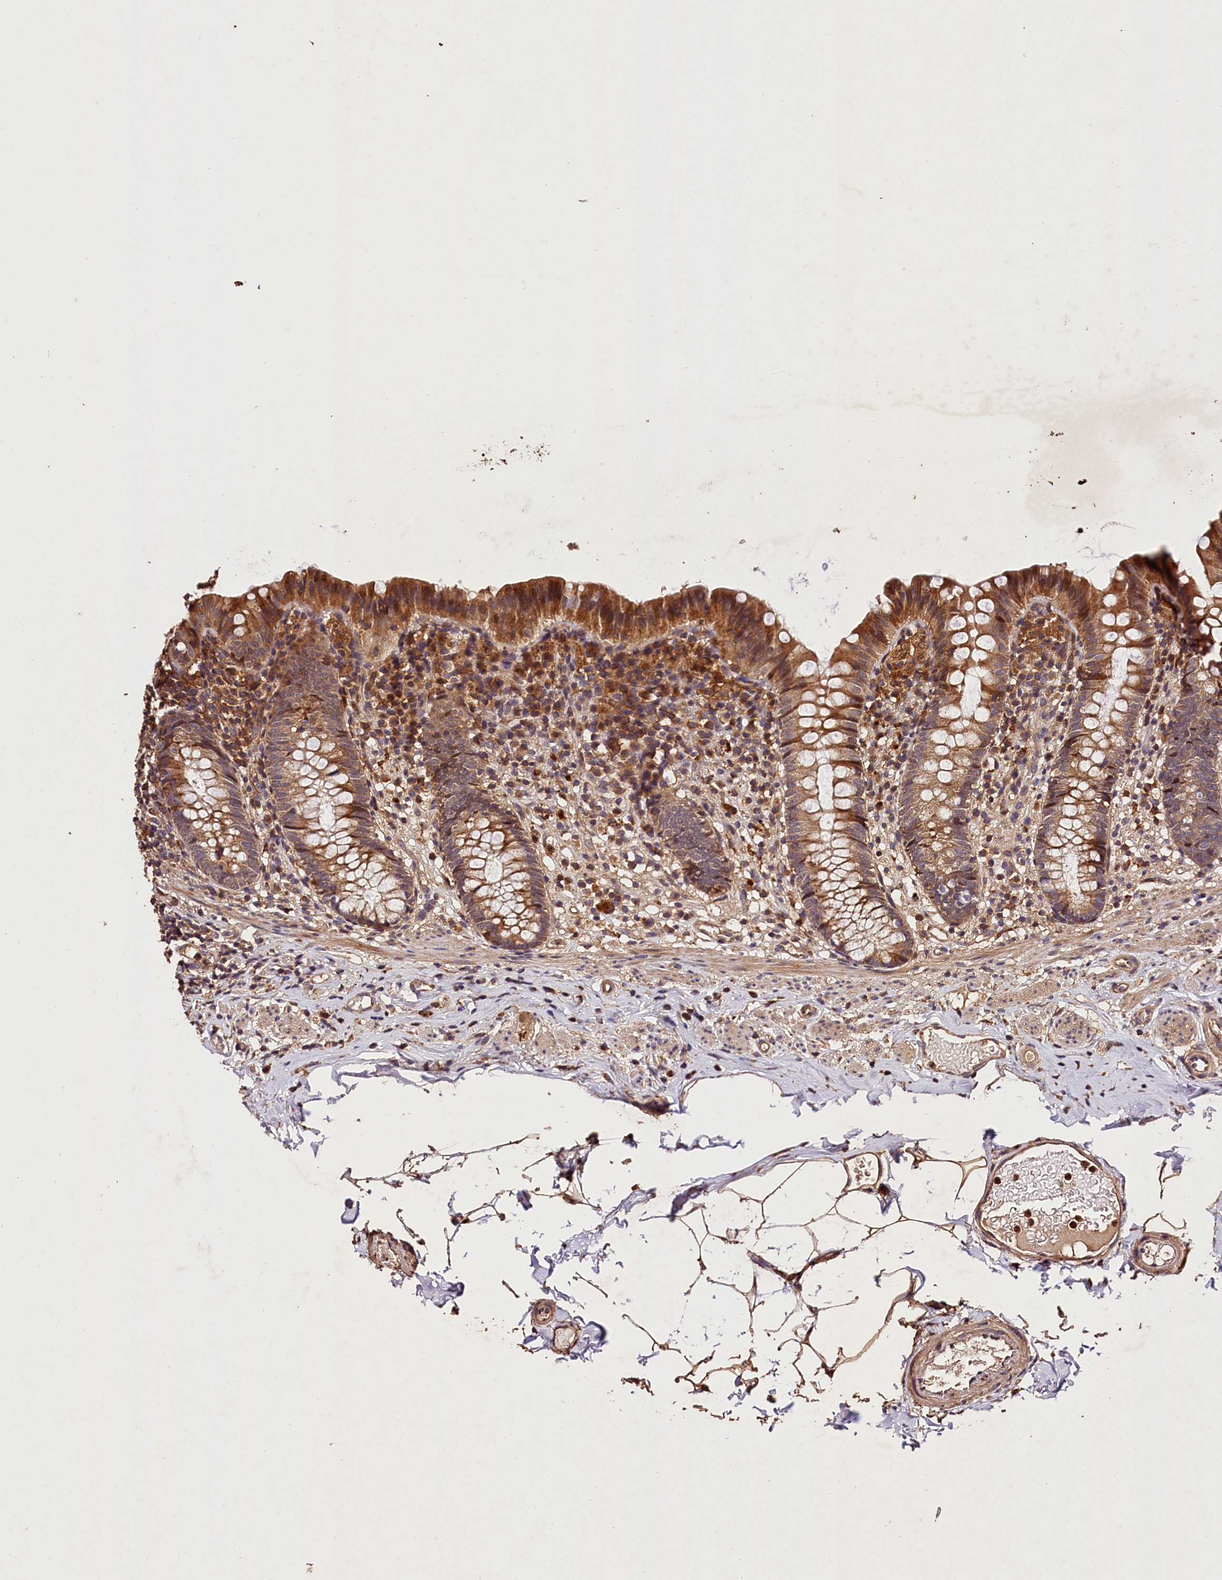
{"staining": {"intensity": "moderate", "quantity": ">75%", "location": "cytoplasmic/membranous"}, "tissue": "appendix", "cell_type": "Glandular cells", "image_type": "normal", "snomed": [{"axis": "morphology", "description": "Normal tissue, NOS"}, {"axis": "topography", "description": "Appendix"}], "caption": "Normal appendix reveals moderate cytoplasmic/membranous positivity in about >75% of glandular cells.", "gene": "KPTN", "patient": {"sex": "male", "age": 55}}